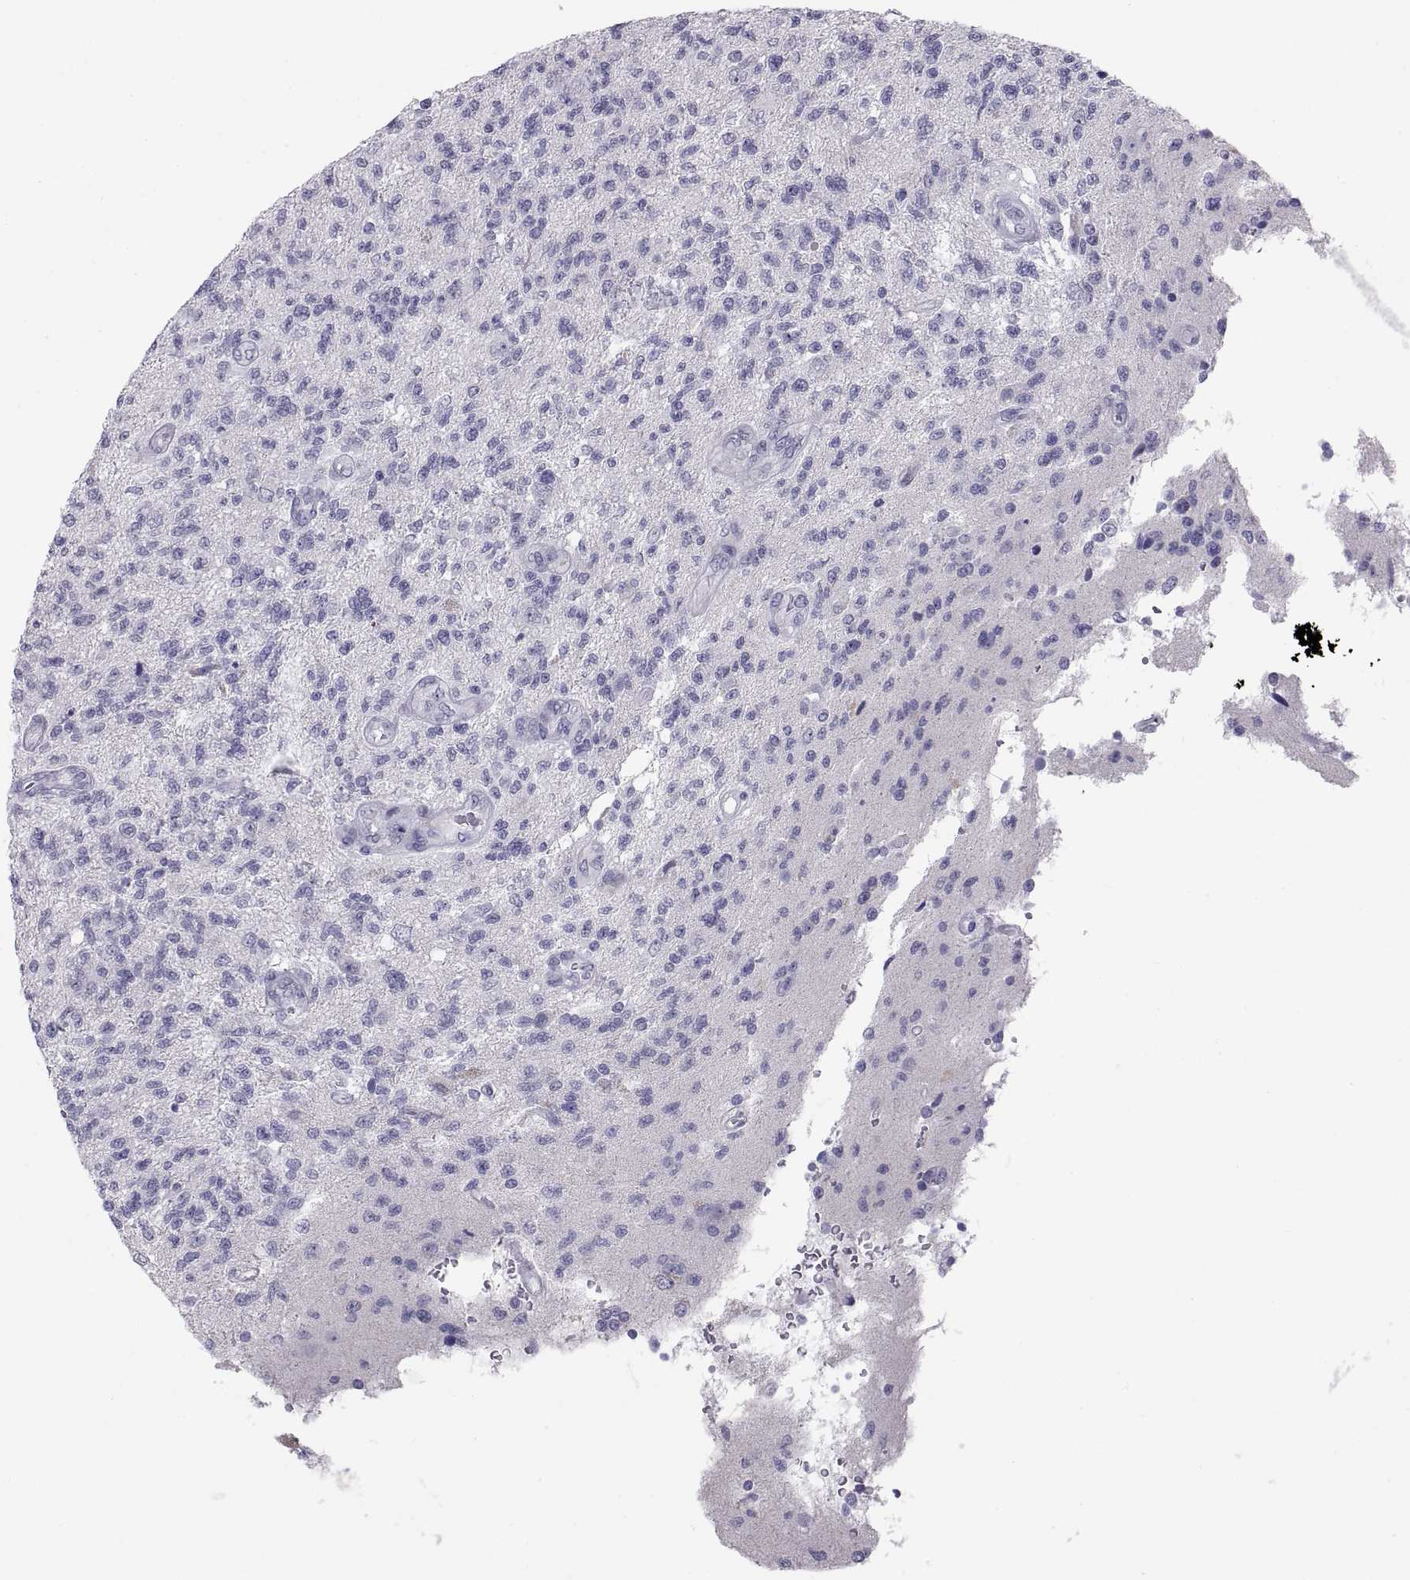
{"staining": {"intensity": "negative", "quantity": "none", "location": "none"}, "tissue": "glioma", "cell_type": "Tumor cells", "image_type": "cancer", "snomed": [{"axis": "morphology", "description": "Glioma, malignant, High grade"}, {"axis": "topography", "description": "Brain"}], "caption": "IHC of glioma shows no positivity in tumor cells.", "gene": "TEX13A", "patient": {"sex": "male", "age": 56}}